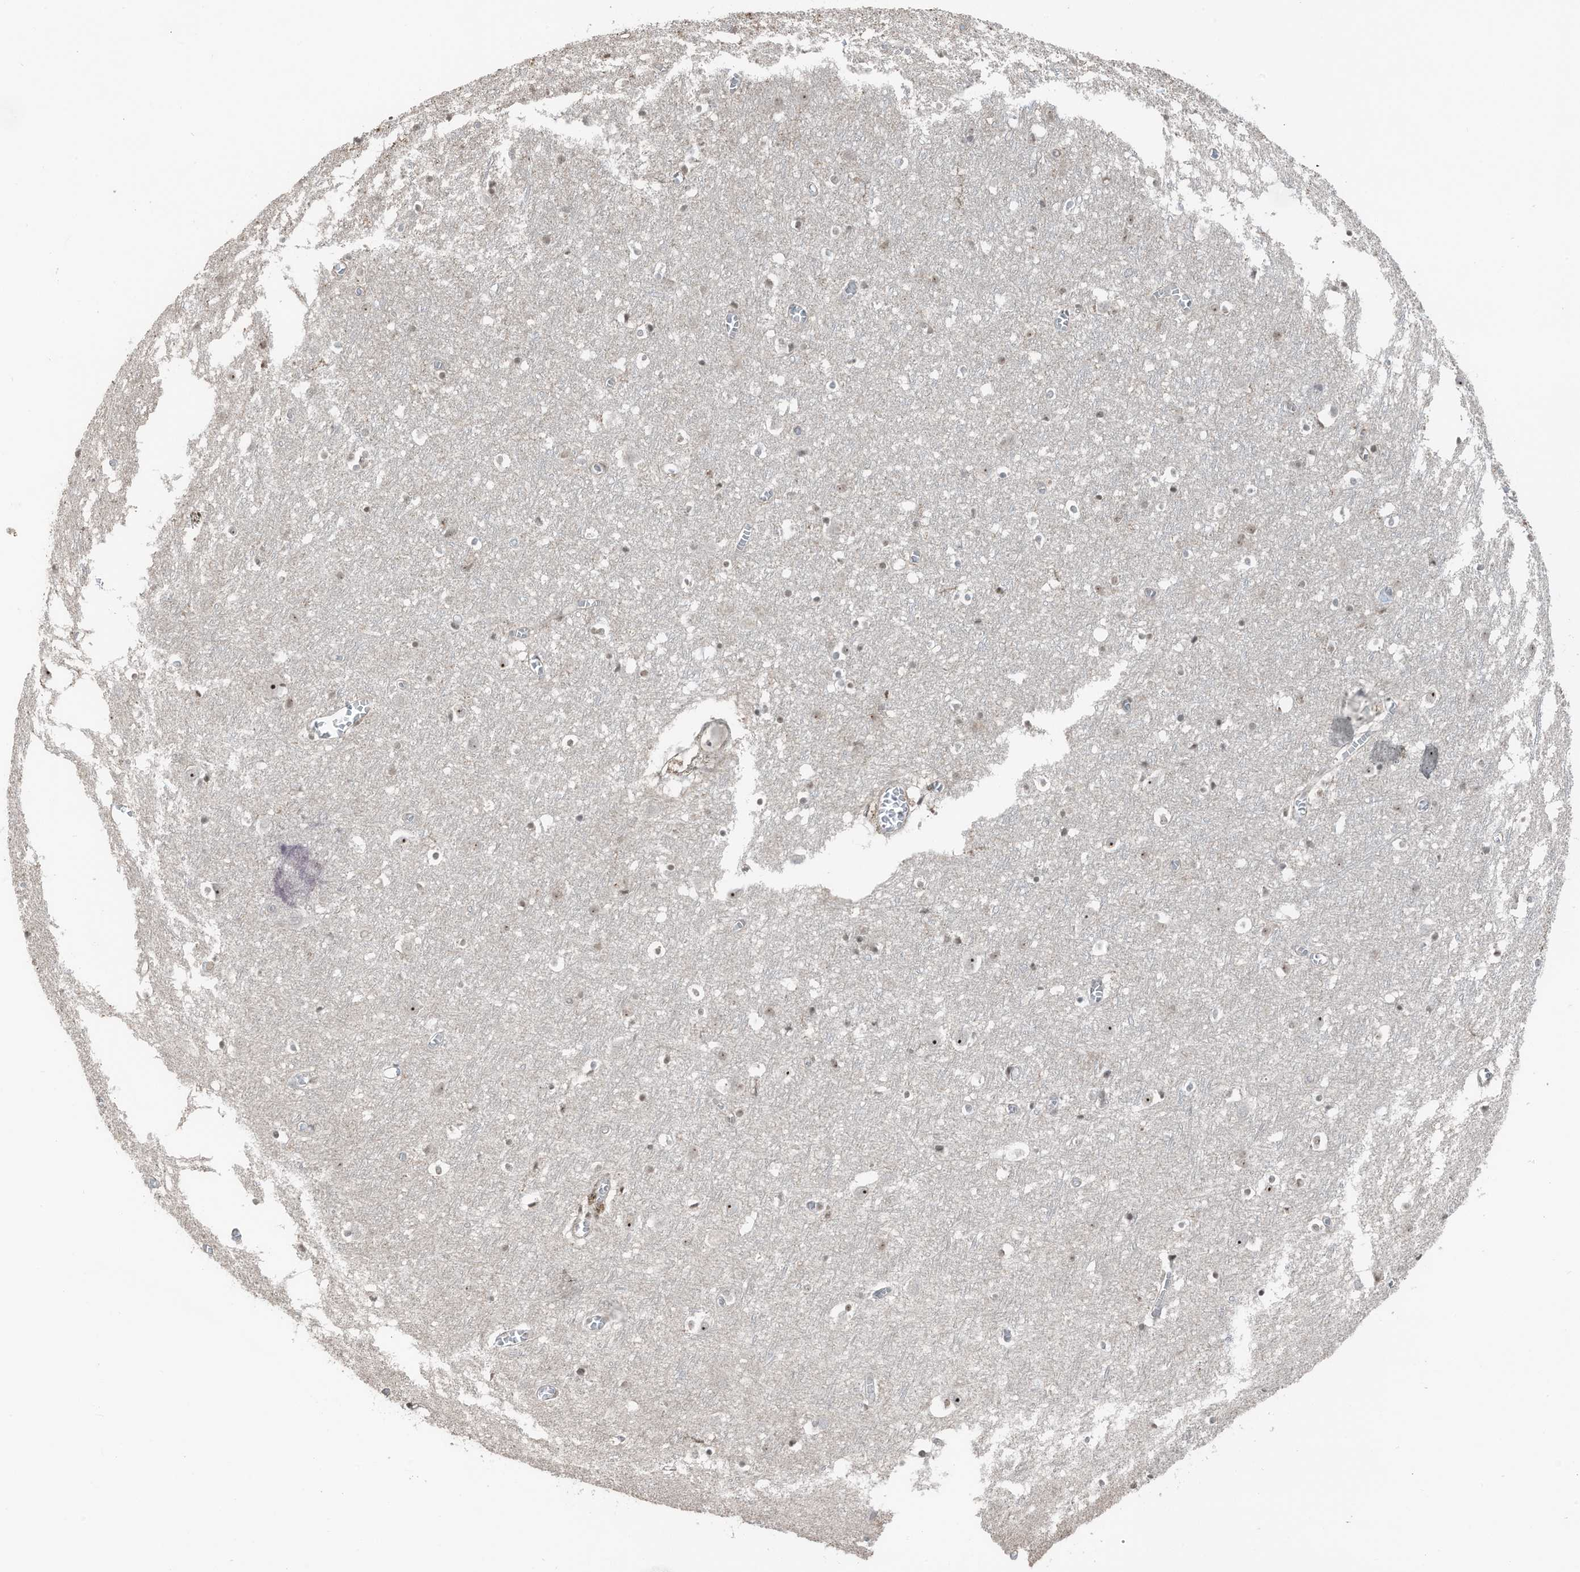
{"staining": {"intensity": "negative", "quantity": "none", "location": "none"}, "tissue": "cerebral cortex", "cell_type": "Endothelial cells", "image_type": "normal", "snomed": [{"axis": "morphology", "description": "Normal tissue, NOS"}, {"axis": "topography", "description": "Cerebral cortex"}], "caption": "Endothelial cells show no significant staining in unremarkable cerebral cortex.", "gene": "UTP3", "patient": {"sex": "female", "age": 64}}